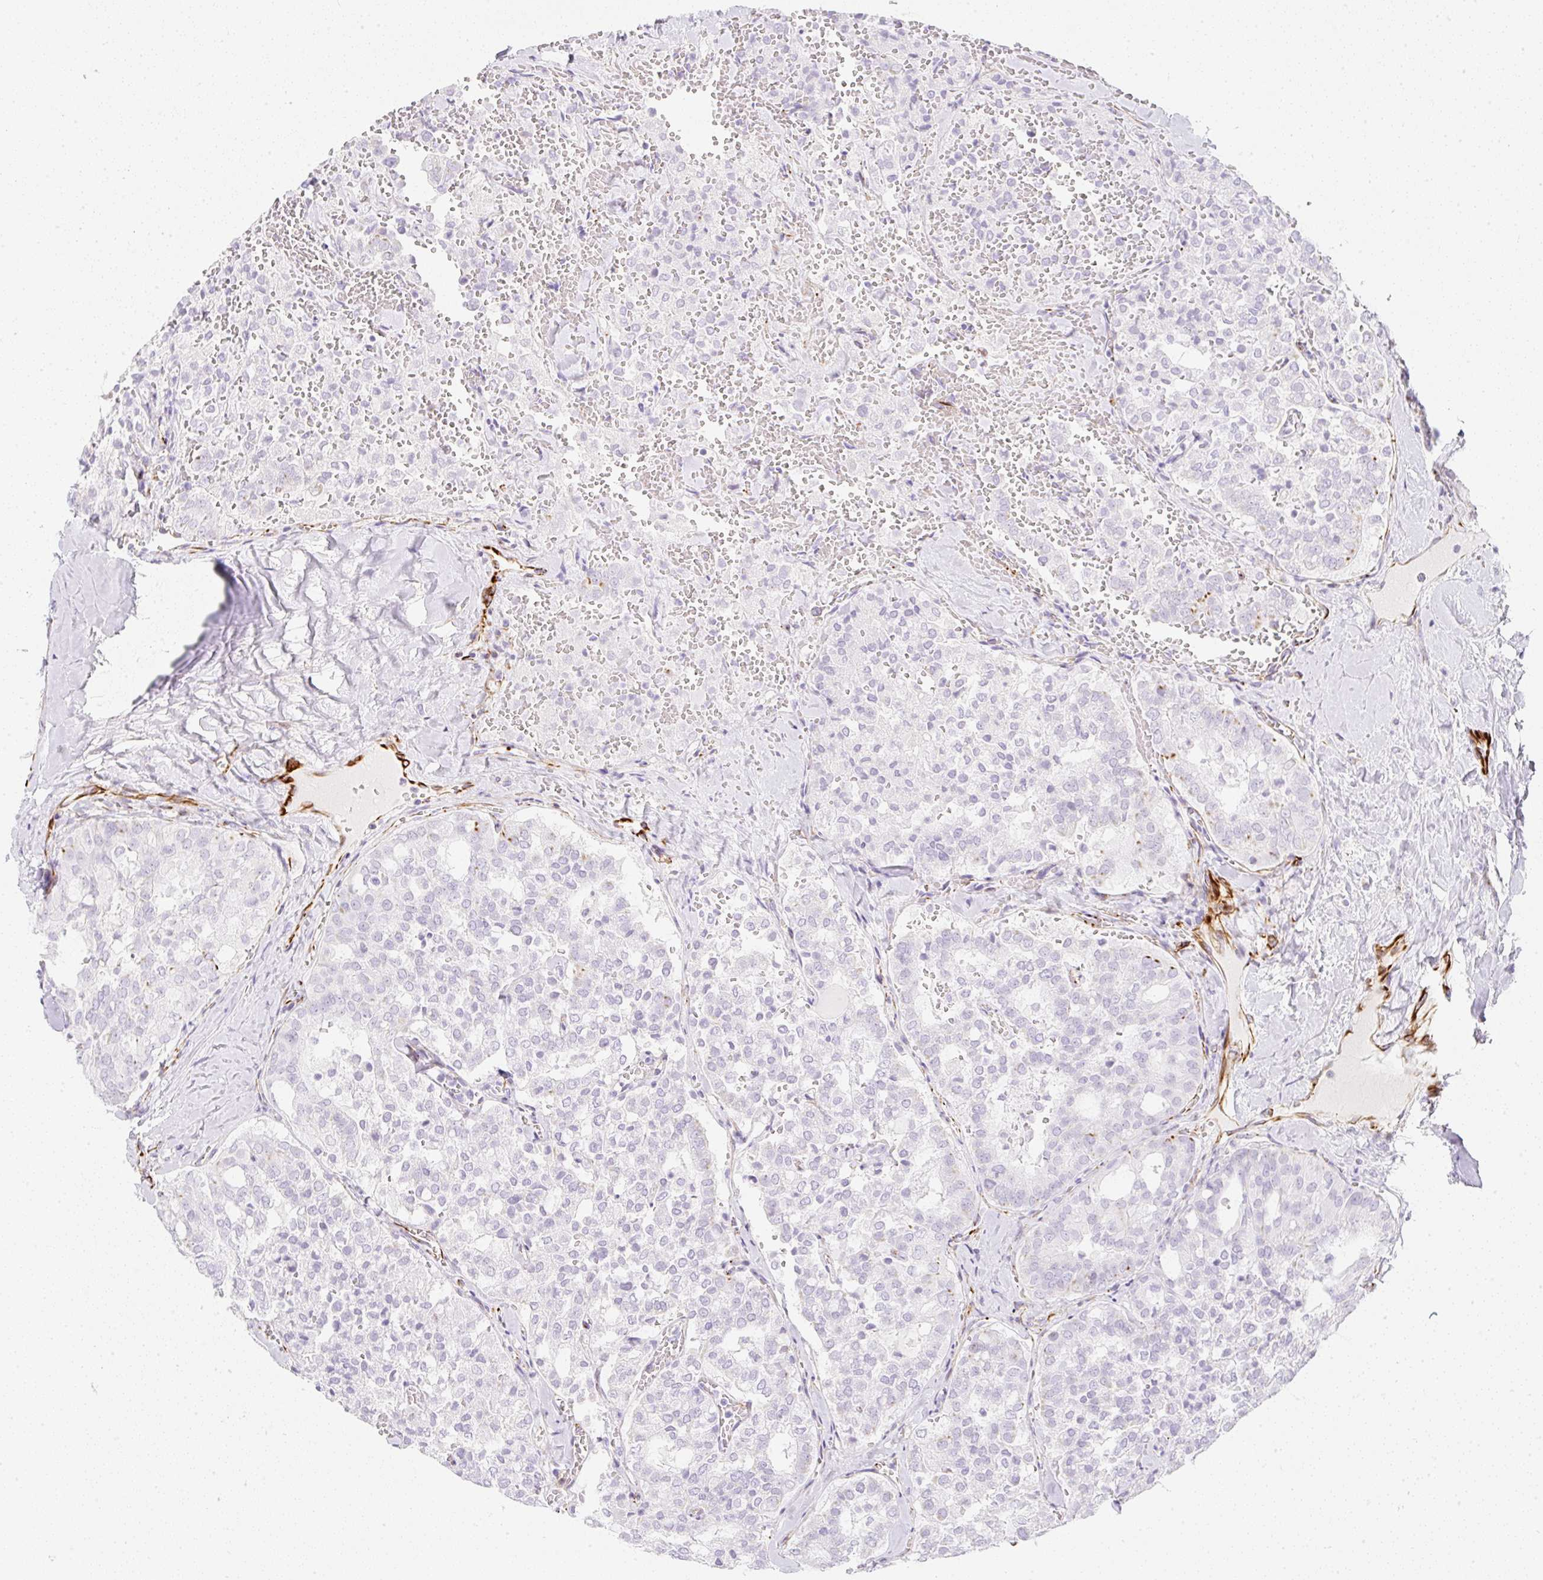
{"staining": {"intensity": "negative", "quantity": "none", "location": "none"}, "tissue": "thyroid cancer", "cell_type": "Tumor cells", "image_type": "cancer", "snomed": [{"axis": "morphology", "description": "Follicular adenoma carcinoma, NOS"}, {"axis": "topography", "description": "Thyroid gland"}], "caption": "Follicular adenoma carcinoma (thyroid) was stained to show a protein in brown. There is no significant staining in tumor cells. Nuclei are stained in blue.", "gene": "ZNF689", "patient": {"sex": "male", "age": 75}}